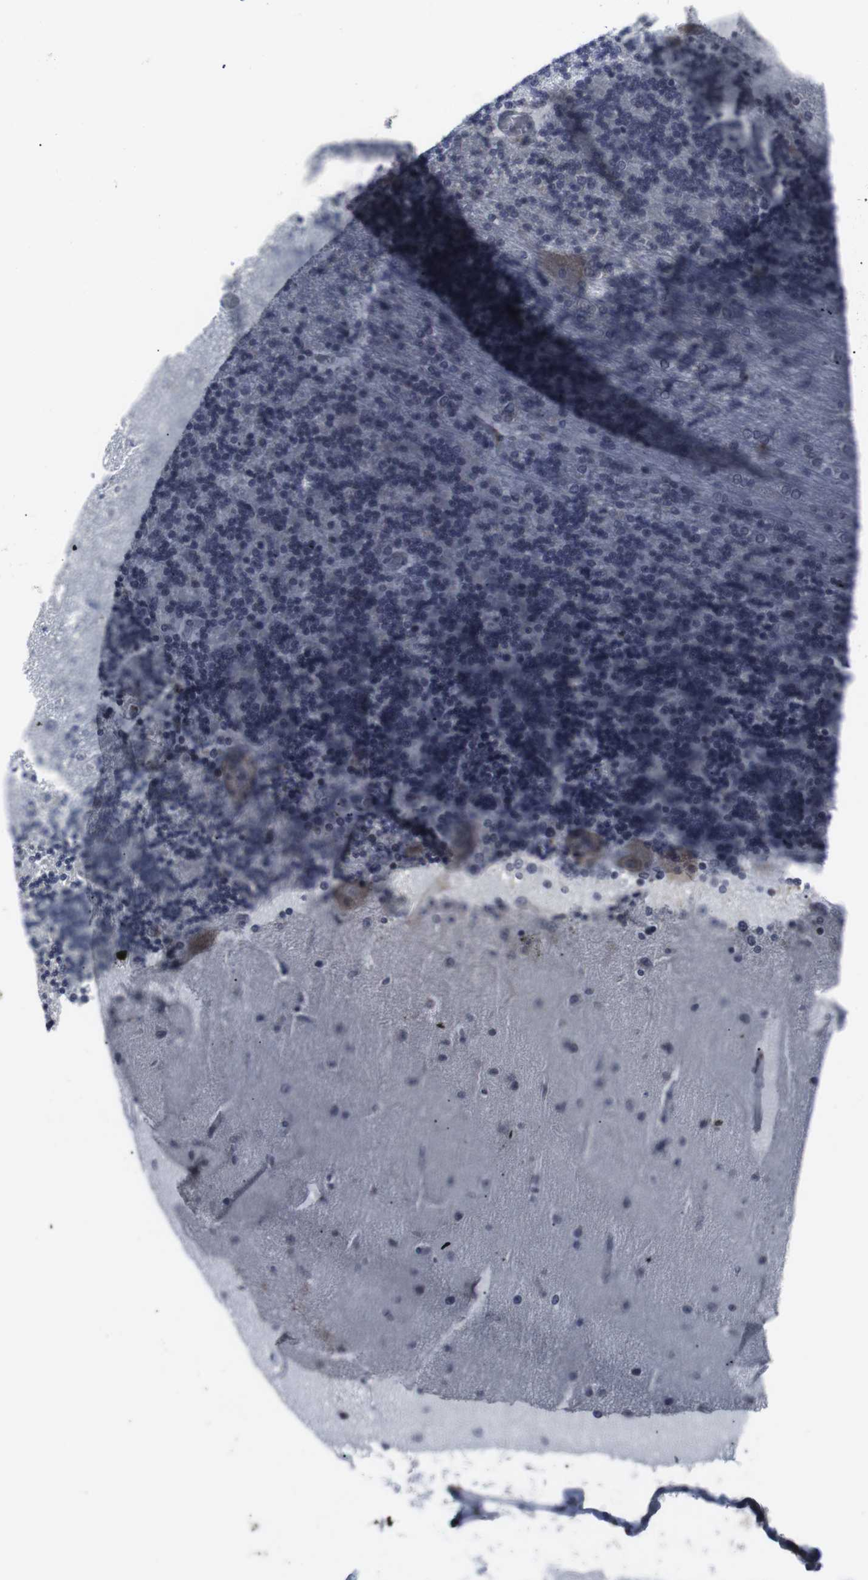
{"staining": {"intensity": "negative", "quantity": "none", "location": "none"}, "tissue": "cerebellum", "cell_type": "Cells in granular layer", "image_type": "normal", "snomed": [{"axis": "morphology", "description": "Normal tissue, NOS"}, {"axis": "topography", "description": "Cerebellum"}], "caption": "Immunohistochemistry of benign cerebellum displays no positivity in cells in granular layer.", "gene": "GEMIN2", "patient": {"sex": "female", "age": 54}}